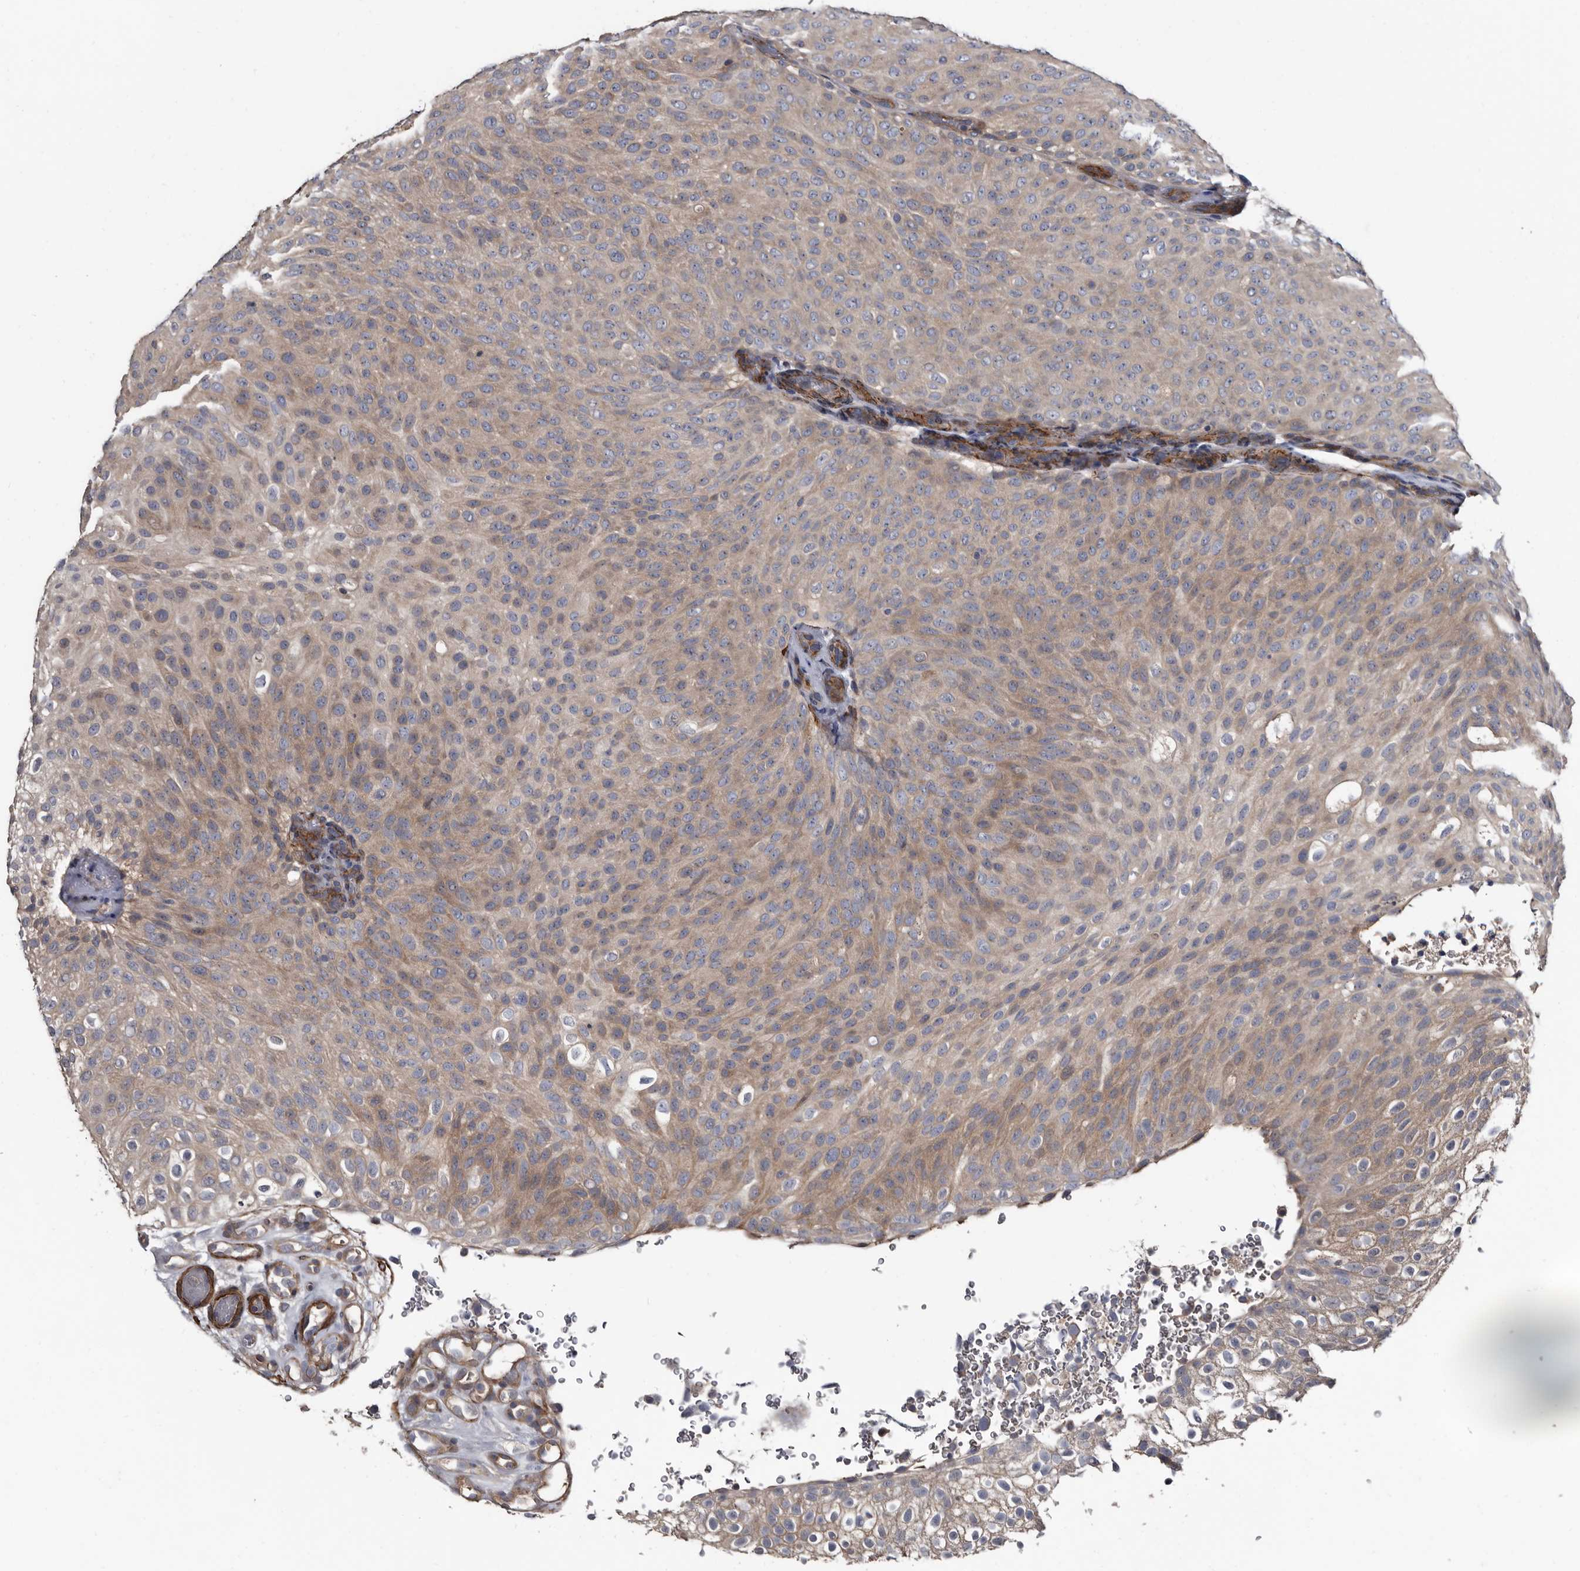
{"staining": {"intensity": "weak", "quantity": ">75%", "location": "cytoplasmic/membranous"}, "tissue": "urothelial cancer", "cell_type": "Tumor cells", "image_type": "cancer", "snomed": [{"axis": "morphology", "description": "Urothelial carcinoma, Low grade"}, {"axis": "topography", "description": "Urinary bladder"}], "caption": "This is a photomicrograph of IHC staining of urothelial cancer, which shows weak positivity in the cytoplasmic/membranous of tumor cells.", "gene": "IARS1", "patient": {"sex": "male", "age": 78}}